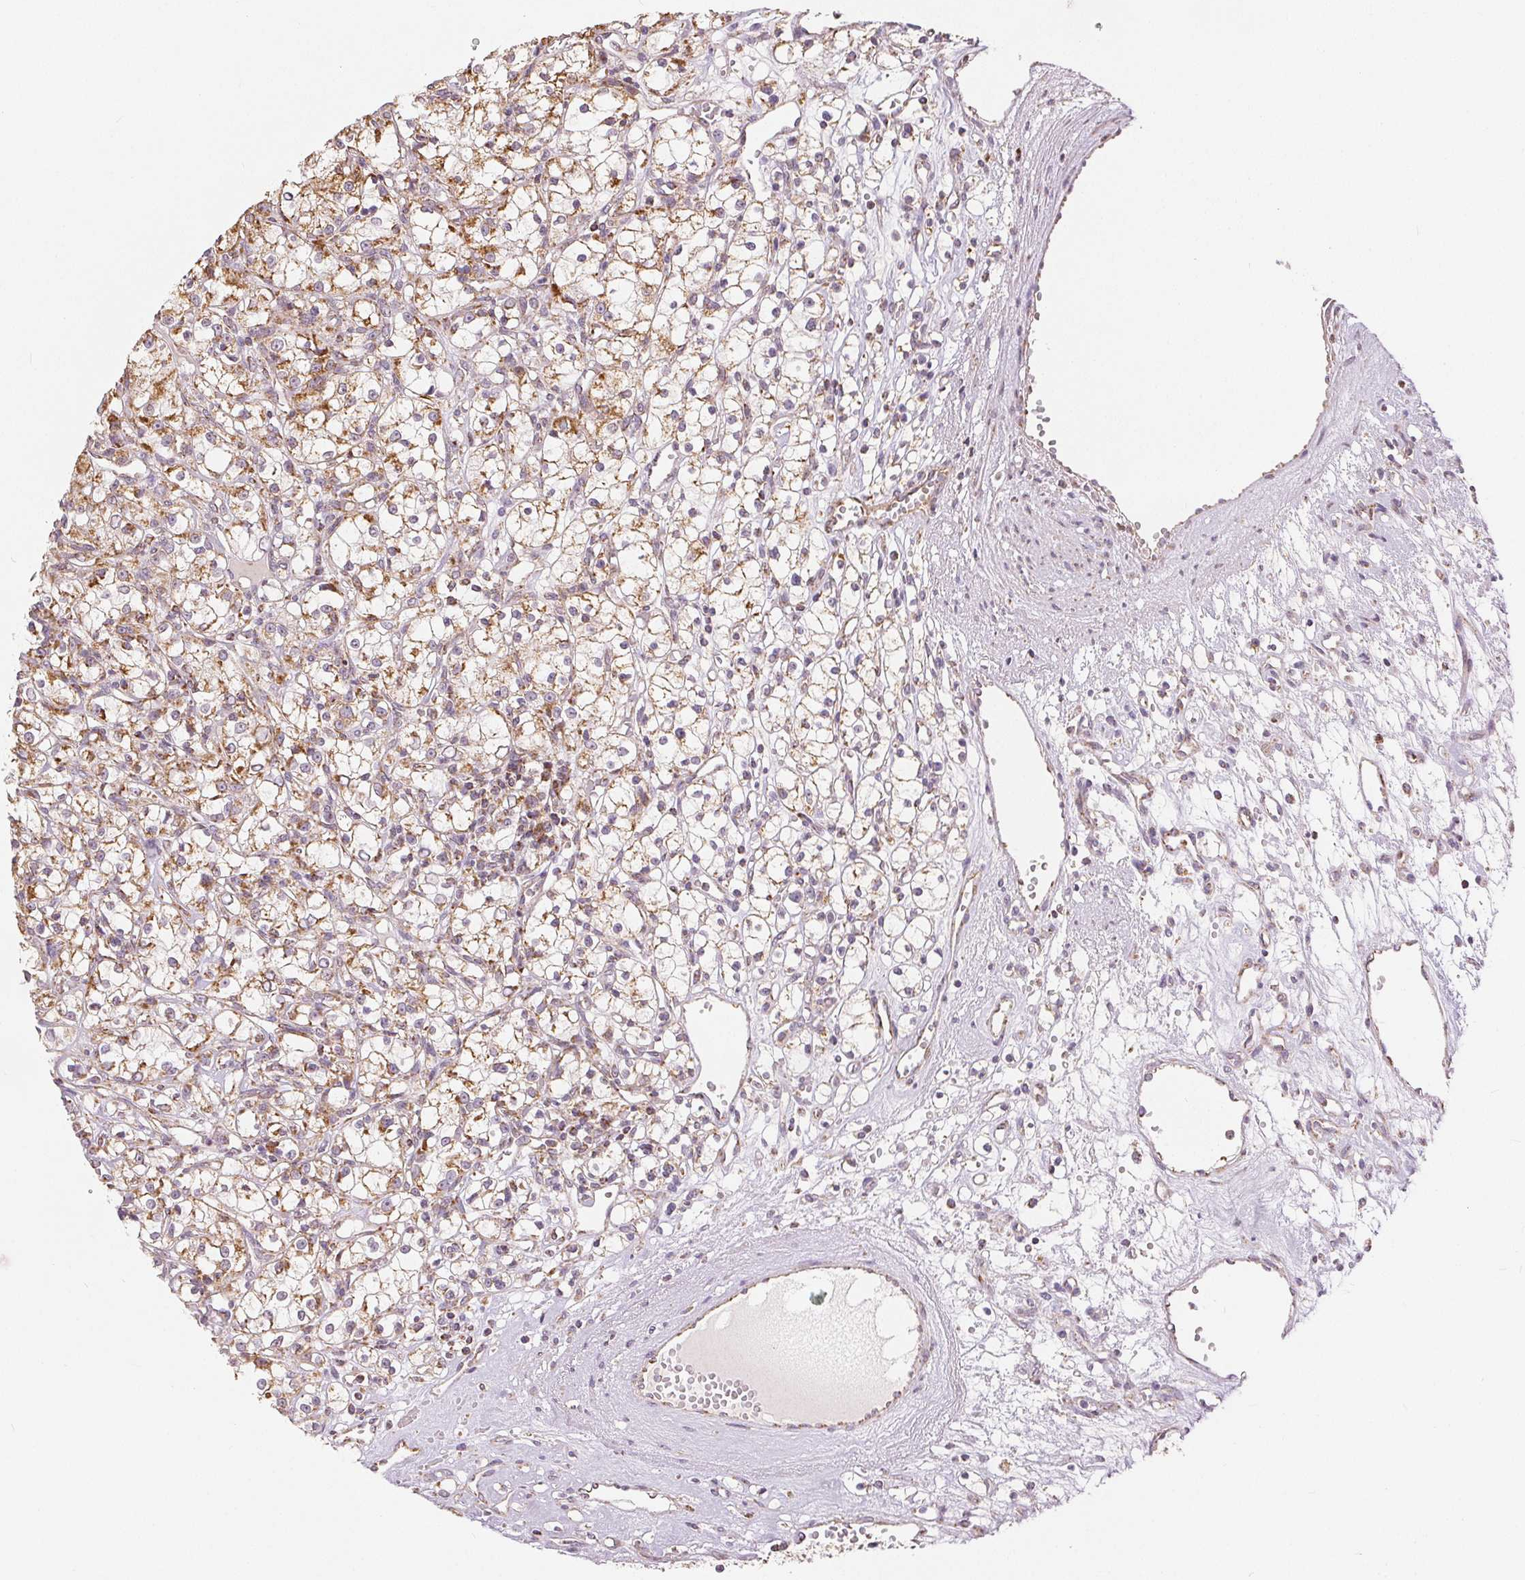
{"staining": {"intensity": "strong", "quantity": "25%-75%", "location": "cytoplasmic/membranous"}, "tissue": "renal cancer", "cell_type": "Tumor cells", "image_type": "cancer", "snomed": [{"axis": "morphology", "description": "Adenocarcinoma, NOS"}, {"axis": "topography", "description": "Kidney"}], "caption": "Renal cancer (adenocarcinoma) stained with a brown dye shows strong cytoplasmic/membranous positive expression in approximately 25%-75% of tumor cells.", "gene": "SDHB", "patient": {"sex": "female", "age": 59}}